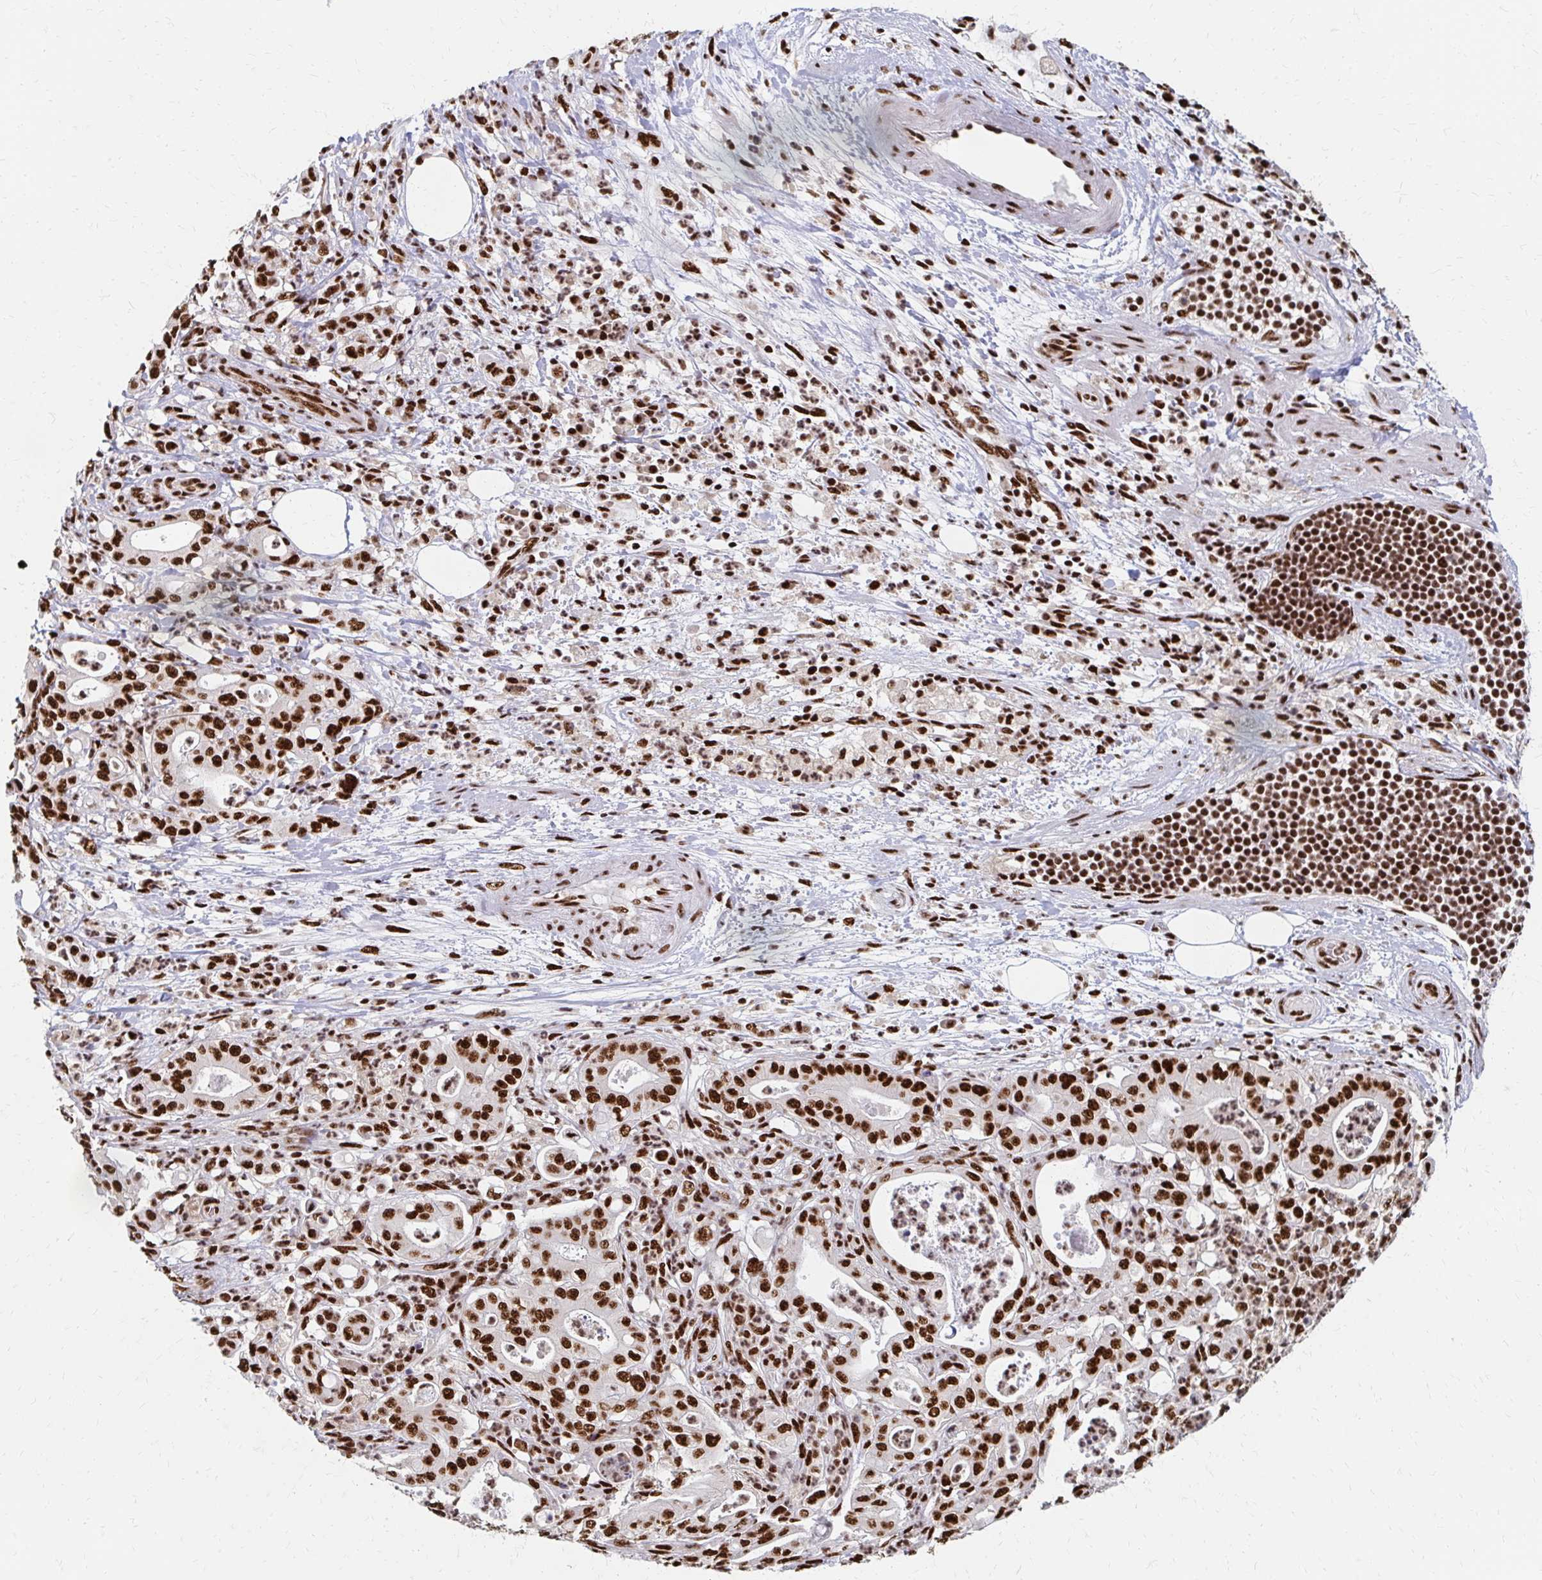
{"staining": {"intensity": "strong", "quantity": ">75%", "location": "nuclear"}, "tissue": "pancreatic cancer", "cell_type": "Tumor cells", "image_type": "cancer", "snomed": [{"axis": "morphology", "description": "Adenocarcinoma, NOS"}, {"axis": "topography", "description": "Pancreas"}], "caption": "Immunohistochemistry (IHC) histopathology image of neoplastic tissue: pancreatic cancer (adenocarcinoma) stained using IHC reveals high levels of strong protein expression localized specifically in the nuclear of tumor cells, appearing as a nuclear brown color.", "gene": "CNKSR3", "patient": {"sex": "male", "age": 71}}